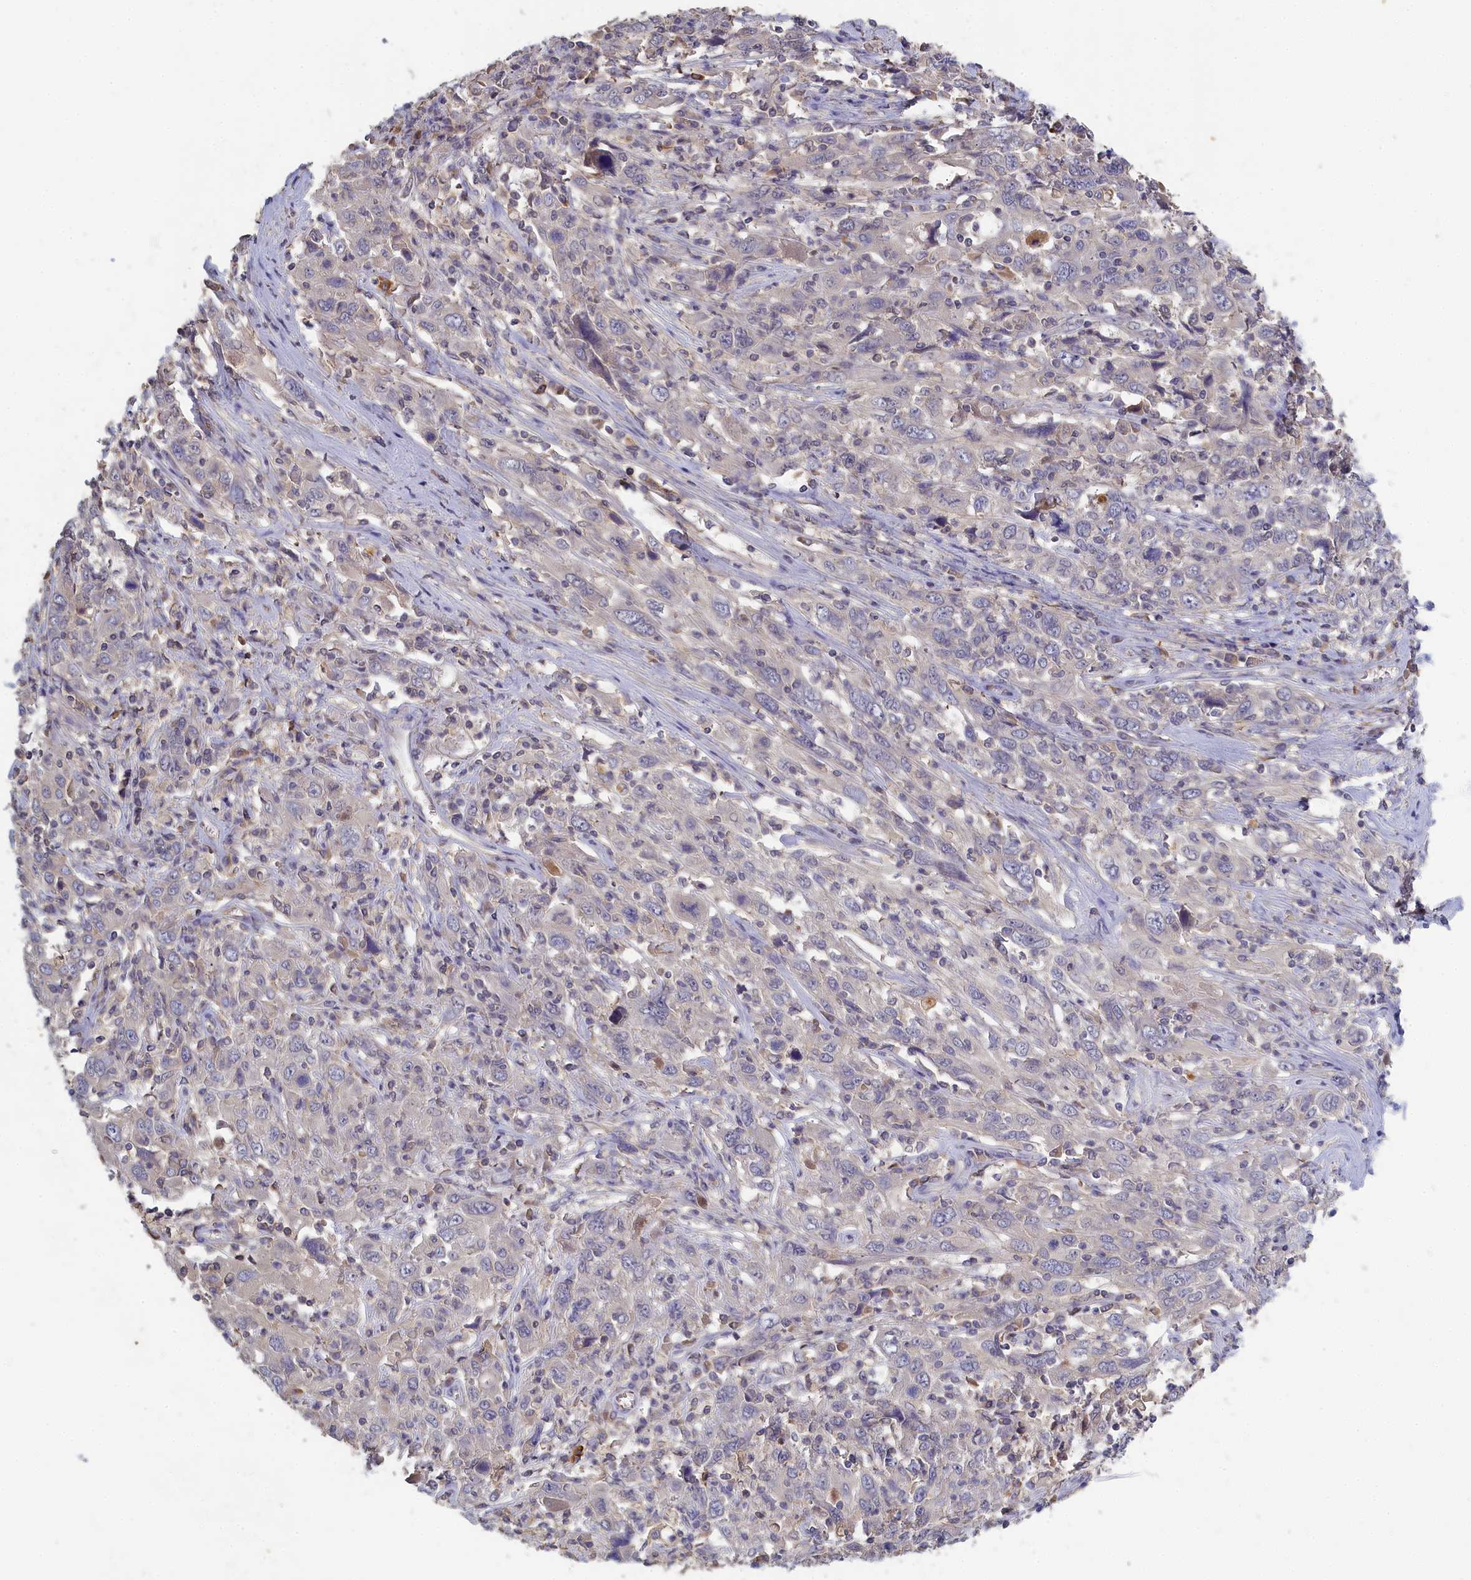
{"staining": {"intensity": "negative", "quantity": "none", "location": "none"}, "tissue": "cervical cancer", "cell_type": "Tumor cells", "image_type": "cancer", "snomed": [{"axis": "morphology", "description": "Squamous cell carcinoma, NOS"}, {"axis": "topography", "description": "Cervix"}], "caption": "There is no significant expression in tumor cells of cervical cancer.", "gene": "CELF5", "patient": {"sex": "female", "age": 46}}